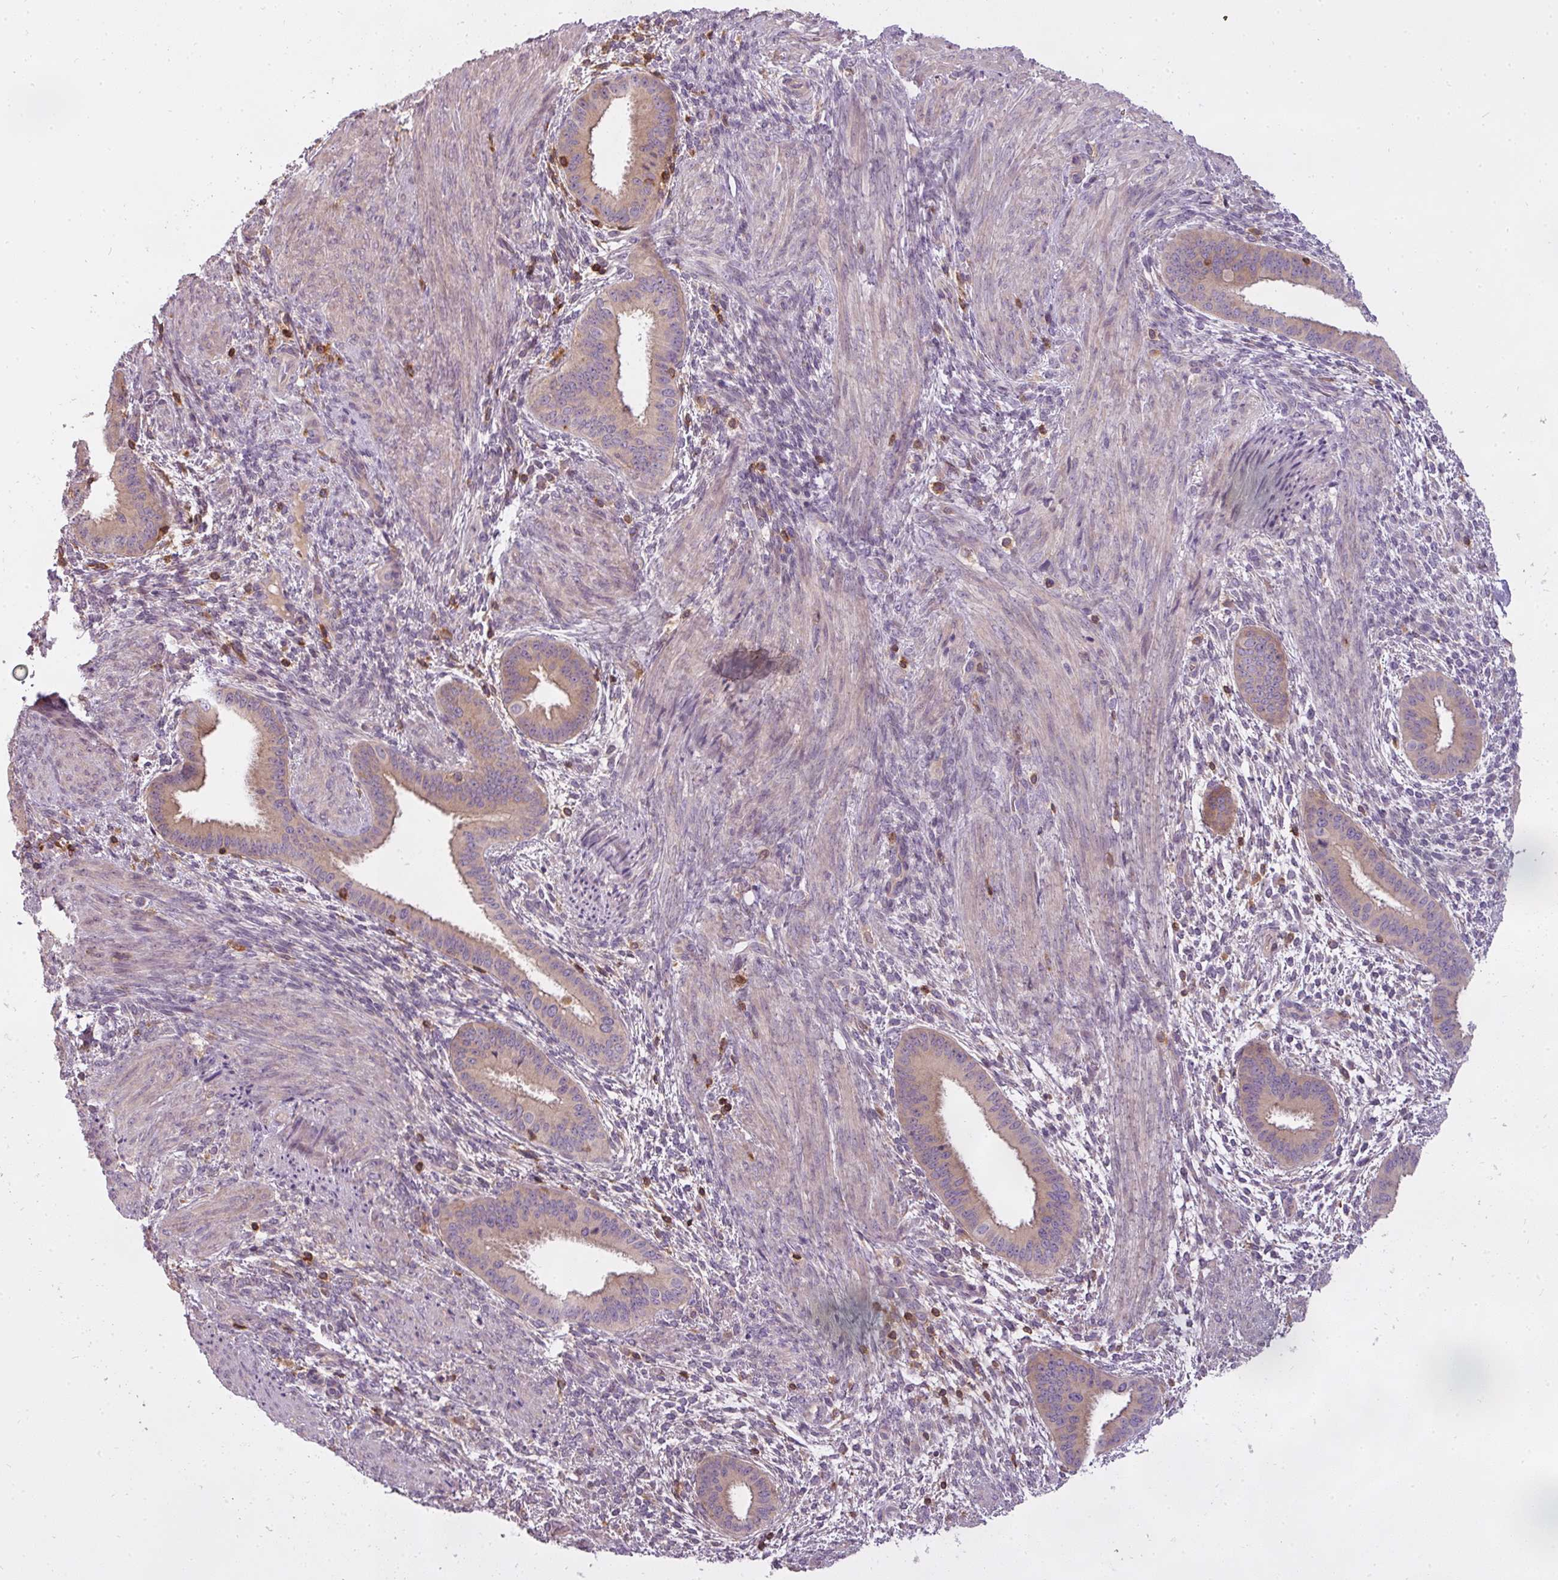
{"staining": {"intensity": "negative", "quantity": "none", "location": "none"}, "tissue": "endometrium", "cell_type": "Cells in endometrial stroma", "image_type": "normal", "snomed": [{"axis": "morphology", "description": "Normal tissue, NOS"}, {"axis": "topography", "description": "Endometrium"}], "caption": "Cells in endometrial stroma show no significant protein expression in normal endometrium. (Brightfield microscopy of DAB immunohistochemistry at high magnification).", "gene": "STK4", "patient": {"sex": "female", "age": 36}}